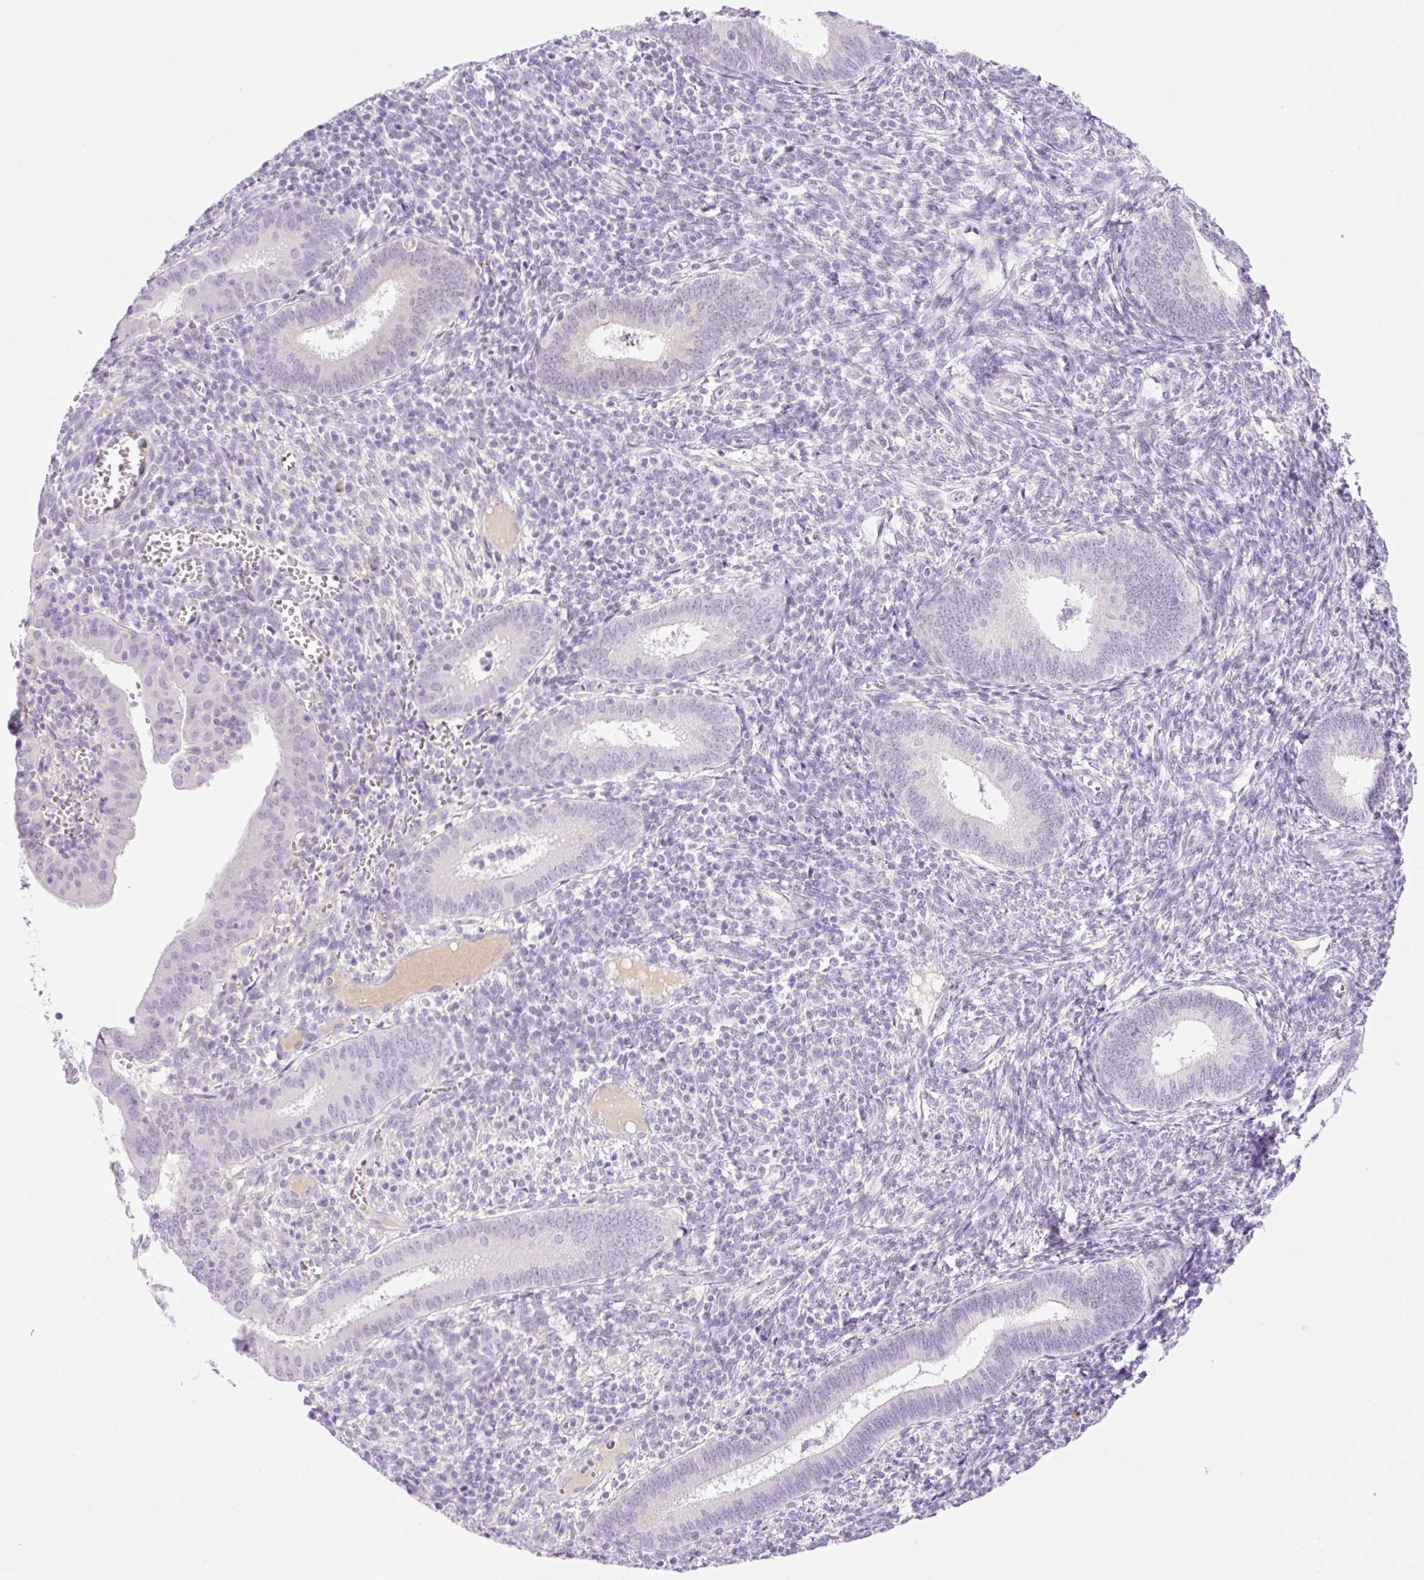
{"staining": {"intensity": "negative", "quantity": "none", "location": "none"}, "tissue": "endometrium", "cell_type": "Cells in endometrial stroma", "image_type": "normal", "snomed": [{"axis": "morphology", "description": "Normal tissue, NOS"}, {"axis": "topography", "description": "Endometrium"}], "caption": "Immunohistochemistry photomicrograph of unremarkable endometrium stained for a protein (brown), which shows no positivity in cells in endometrial stroma. (Stains: DAB immunohistochemistry with hematoxylin counter stain, Microscopy: brightfield microscopy at high magnification).", "gene": "PALM3", "patient": {"sex": "female", "age": 41}}